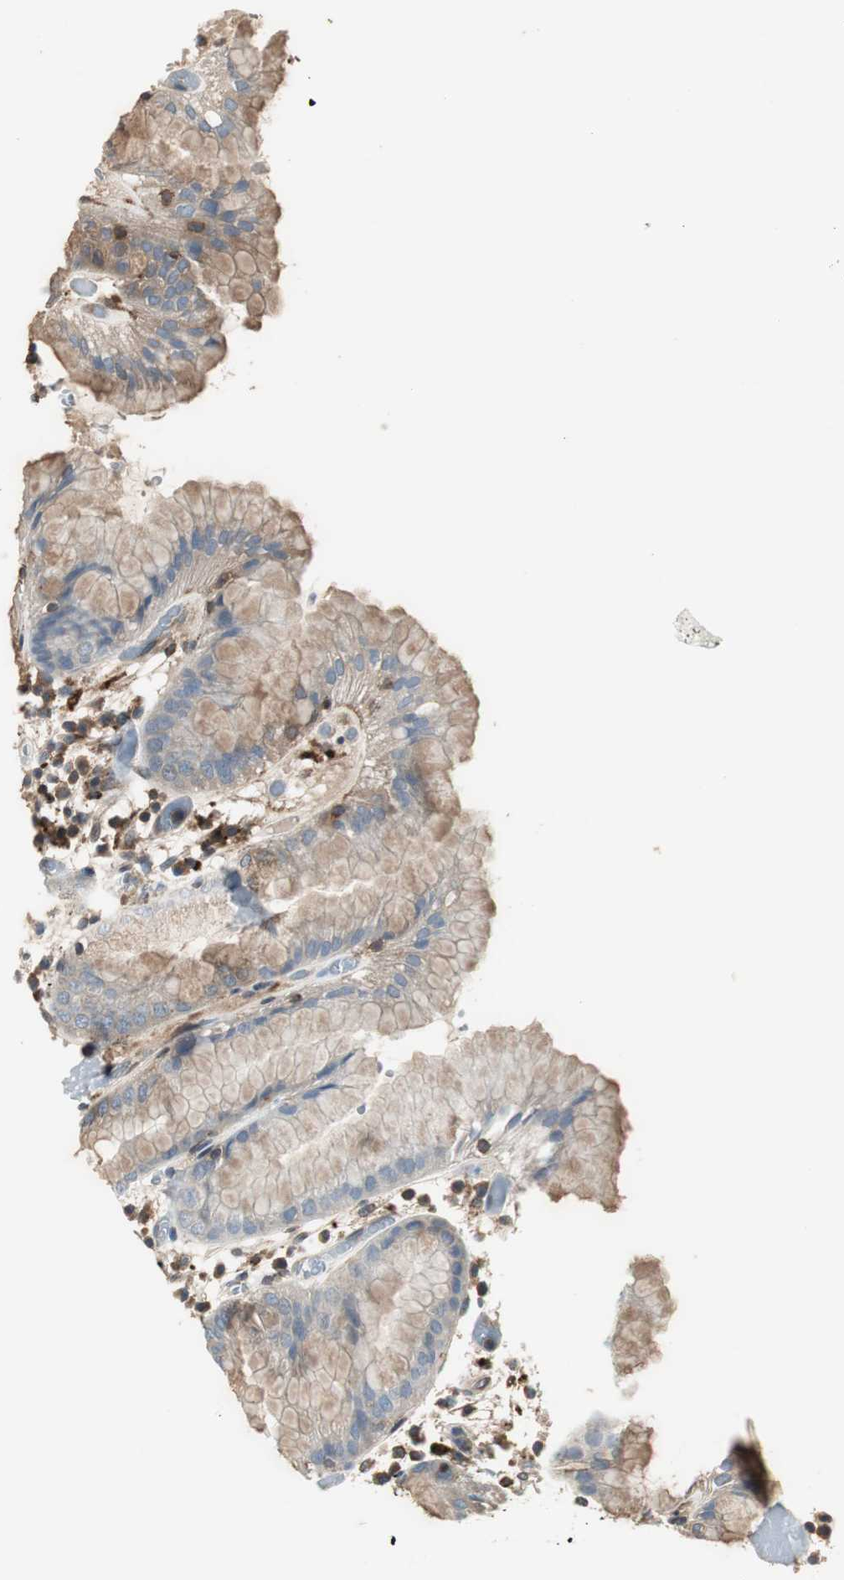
{"staining": {"intensity": "moderate", "quantity": ">75%", "location": "cytoplasmic/membranous"}, "tissue": "stomach", "cell_type": "Glandular cells", "image_type": "normal", "snomed": [{"axis": "morphology", "description": "Normal tissue, NOS"}, {"axis": "topography", "description": "Stomach"}, {"axis": "topography", "description": "Stomach, lower"}], "caption": "Immunohistochemical staining of normal stomach demonstrates >75% levels of moderate cytoplasmic/membranous protein staining in about >75% of glandular cells. The protein of interest is shown in brown color, while the nuclei are stained blue.", "gene": "NCK1", "patient": {"sex": "female", "age": 75}}